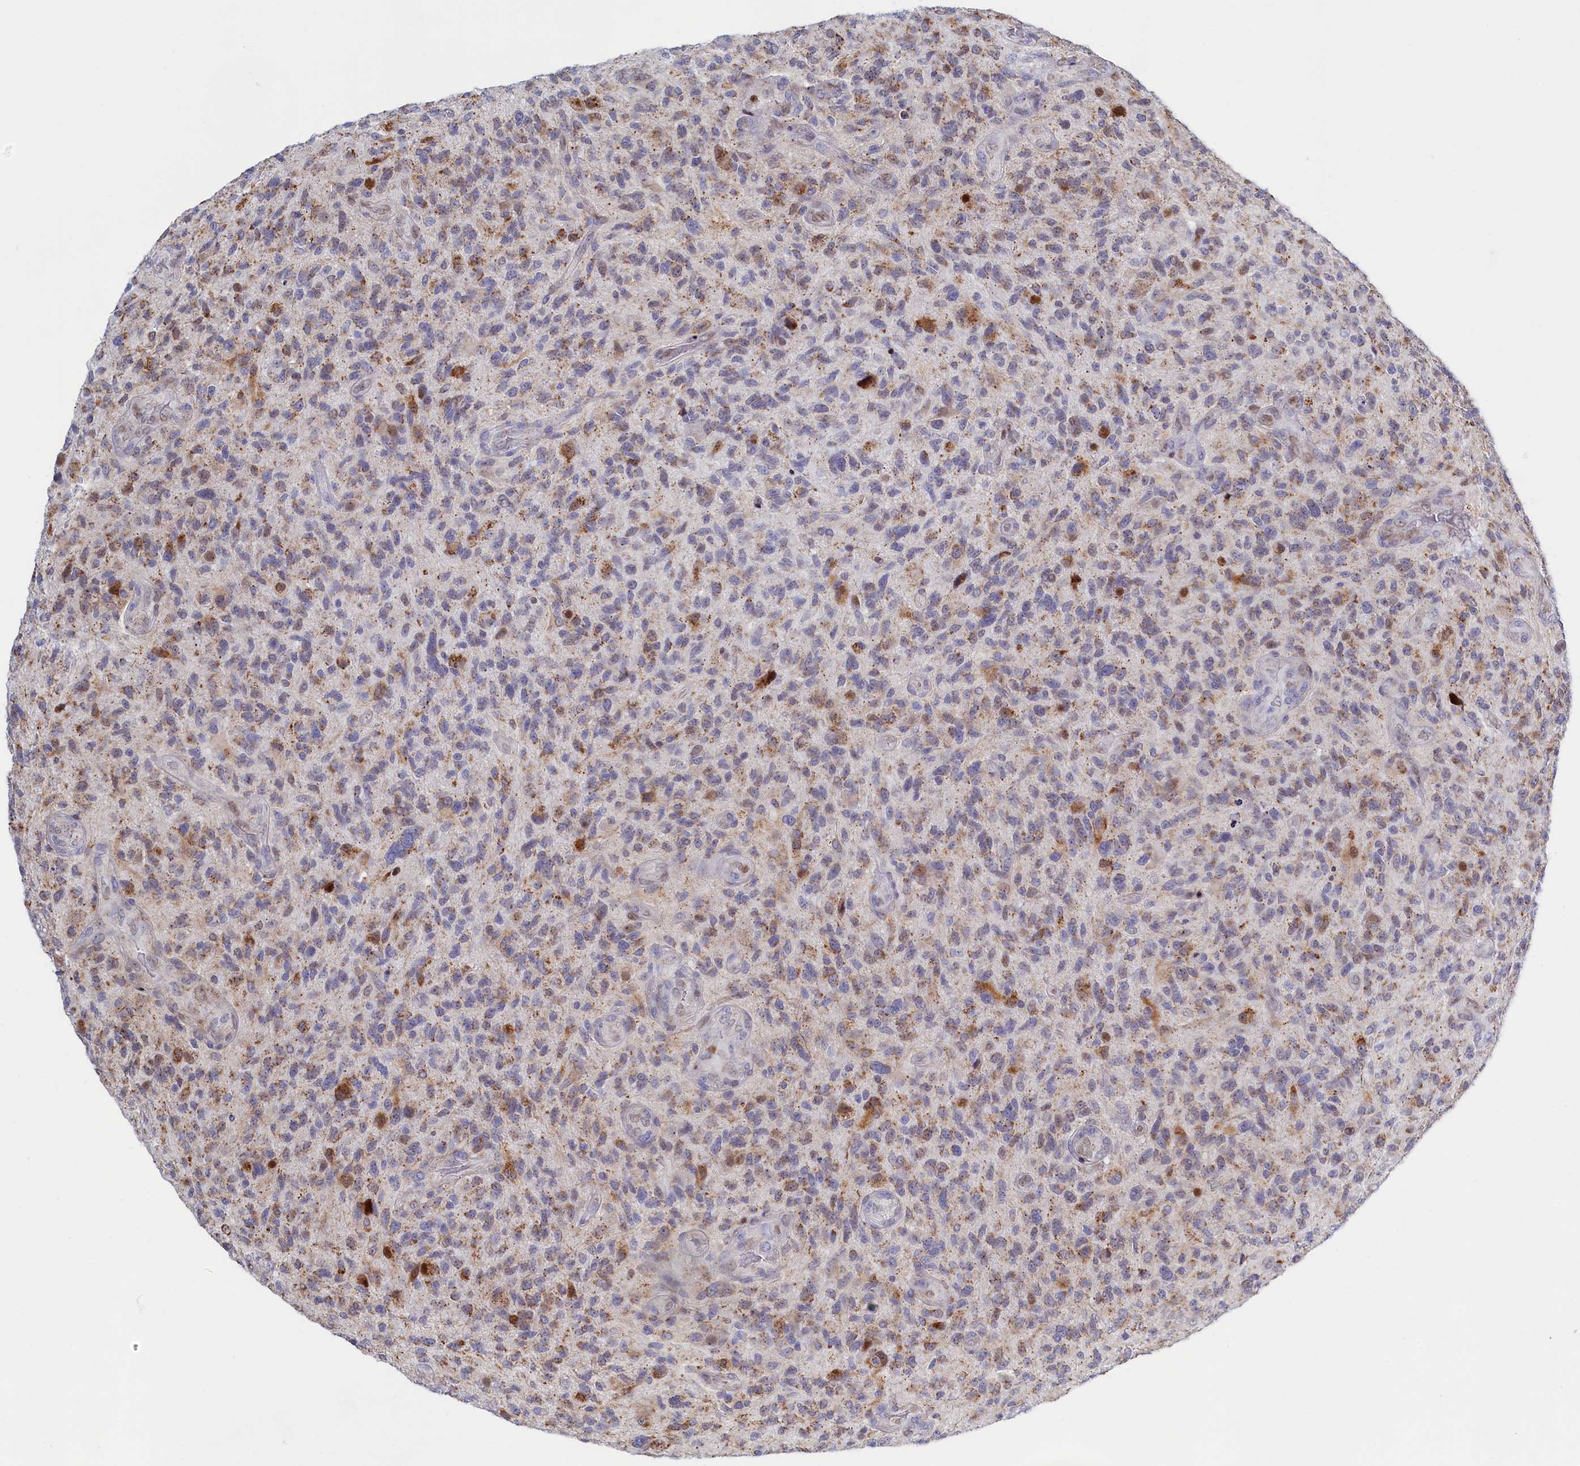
{"staining": {"intensity": "moderate", "quantity": "25%-75%", "location": "cytoplasmic/membranous"}, "tissue": "glioma", "cell_type": "Tumor cells", "image_type": "cancer", "snomed": [{"axis": "morphology", "description": "Glioma, malignant, High grade"}, {"axis": "topography", "description": "Brain"}], "caption": "Brown immunohistochemical staining in human glioma exhibits moderate cytoplasmic/membranous positivity in about 25%-75% of tumor cells.", "gene": "HDGFL3", "patient": {"sex": "male", "age": 47}}